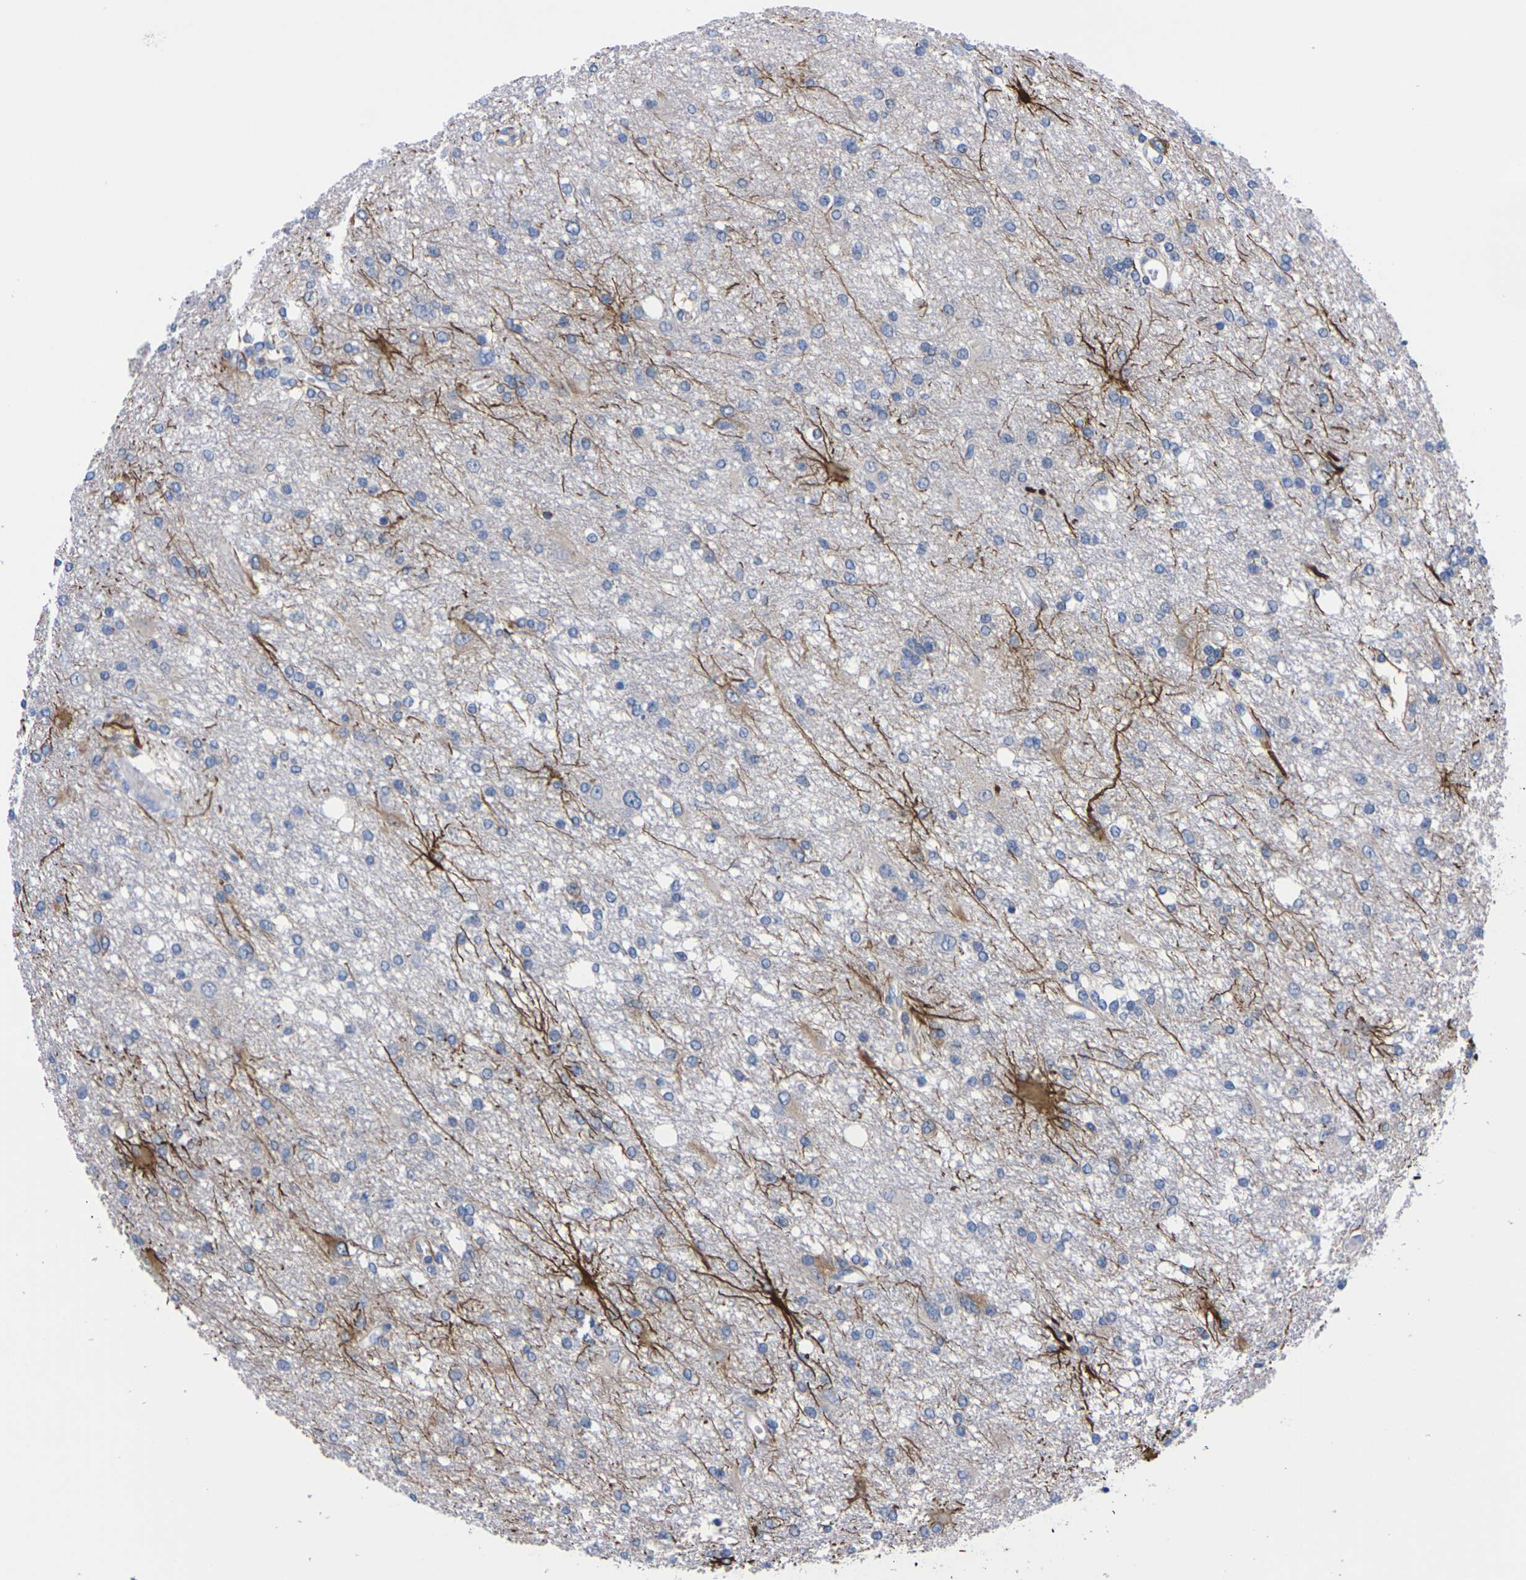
{"staining": {"intensity": "negative", "quantity": "none", "location": "none"}, "tissue": "glioma", "cell_type": "Tumor cells", "image_type": "cancer", "snomed": [{"axis": "morphology", "description": "Glioma, malignant, High grade"}, {"axis": "topography", "description": "Brain"}], "caption": "DAB (3,3'-diaminobenzidine) immunohistochemical staining of human glioma displays no significant positivity in tumor cells.", "gene": "FAM210A", "patient": {"sex": "female", "age": 59}}